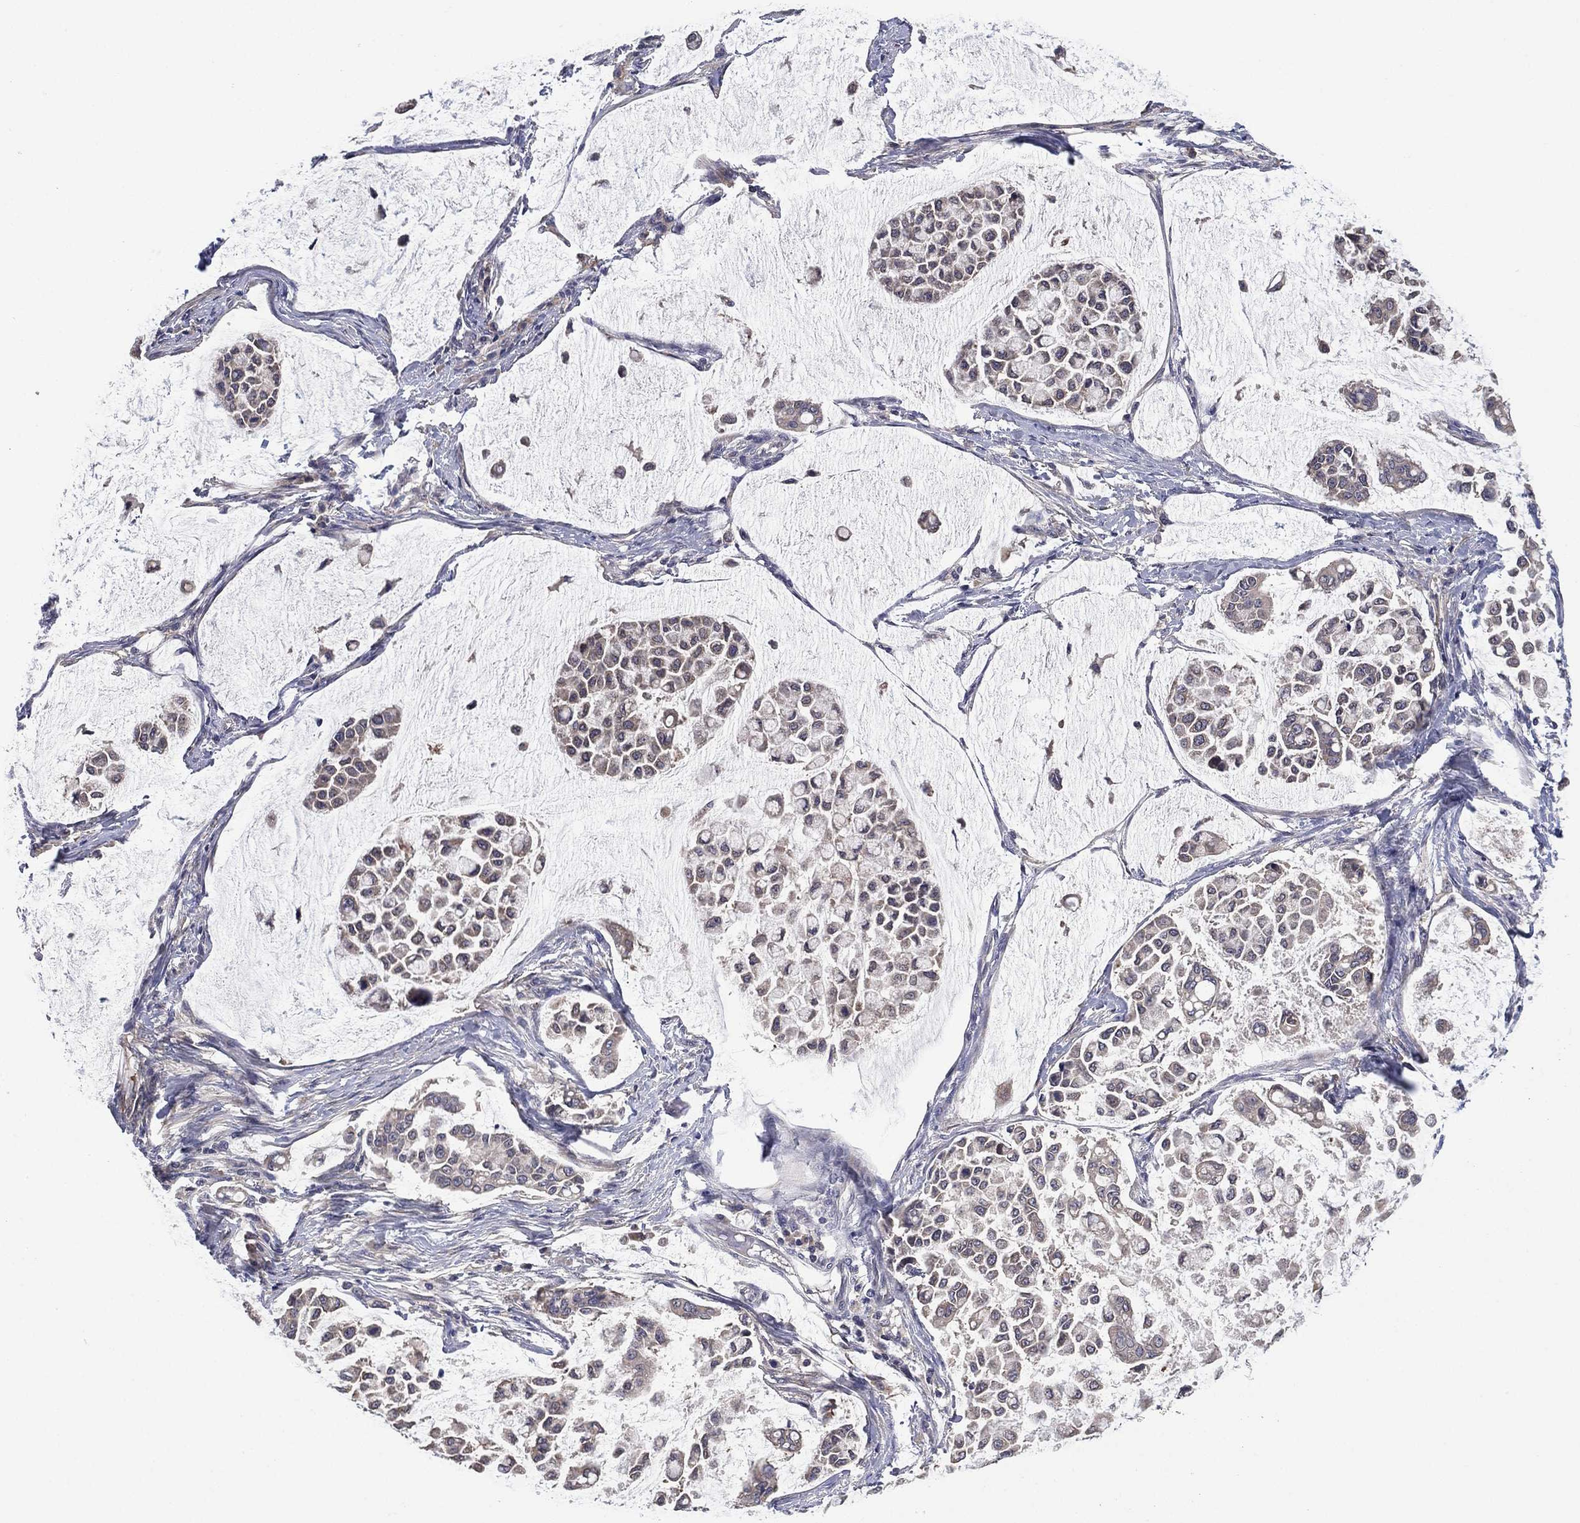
{"staining": {"intensity": "weak", "quantity": "<25%", "location": "cytoplasmic/membranous"}, "tissue": "stomach cancer", "cell_type": "Tumor cells", "image_type": "cancer", "snomed": [{"axis": "morphology", "description": "Adenocarcinoma, NOS"}, {"axis": "topography", "description": "Stomach"}], "caption": "A micrograph of human stomach cancer (adenocarcinoma) is negative for staining in tumor cells.", "gene": "MPP7", "patient": {"sex": "male", "age": 82}}